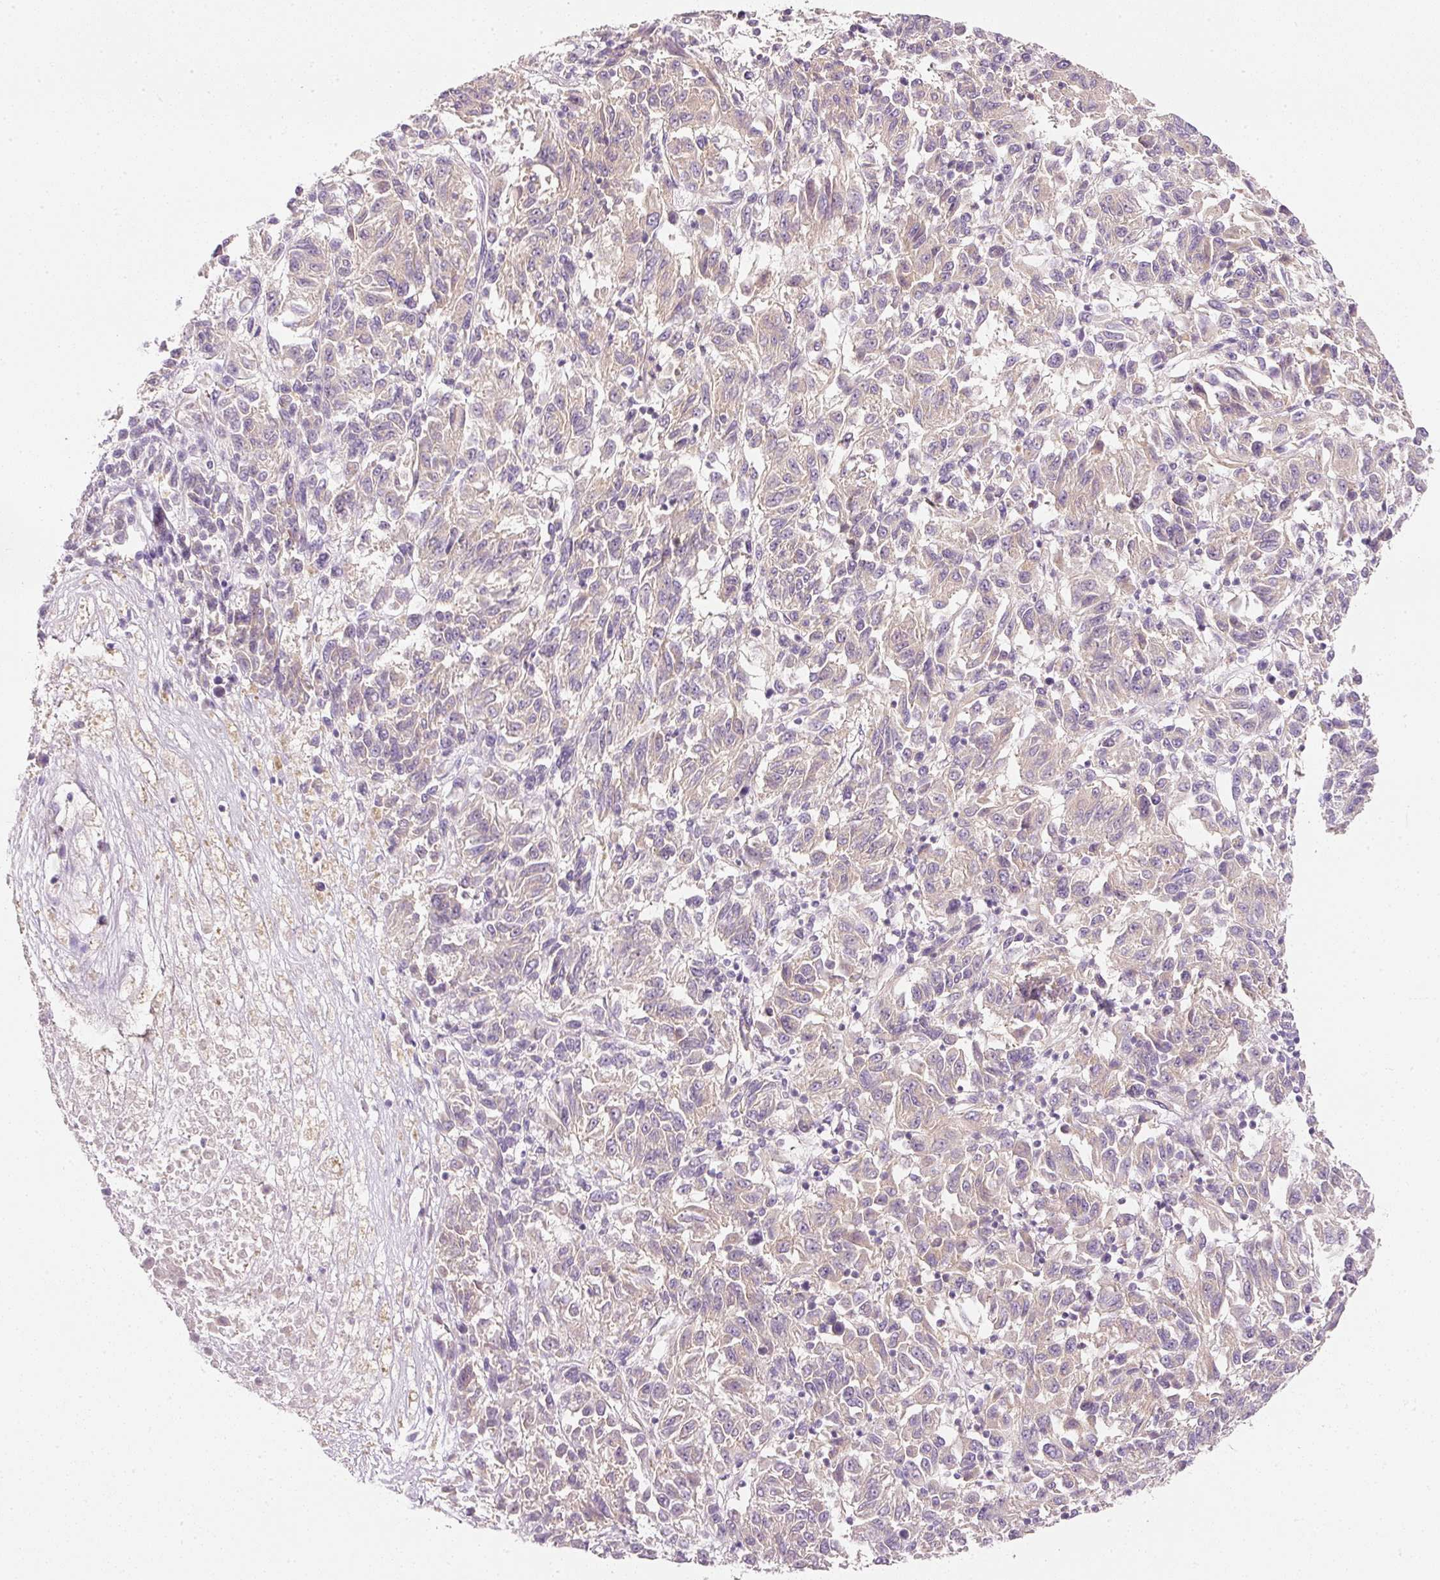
{"staining": {"intensity": "negative", "quantity": "none", "location": "none"}, "tissue": "melanoma", "cell_type": "Tumor cells", "image_type": "cancer", "snomed": [{"axis": "morphology", "description": "Malignant melanoma, Metastatic site"}, {"axis": "topography", "description": "Lung"}], "caption": "The immunohistochemistry (IHC) image has no significant positivity in tumor cells of melanoma tissue.", "gene": "RNF167", "patient": {"sex": "male", "age": 64}}